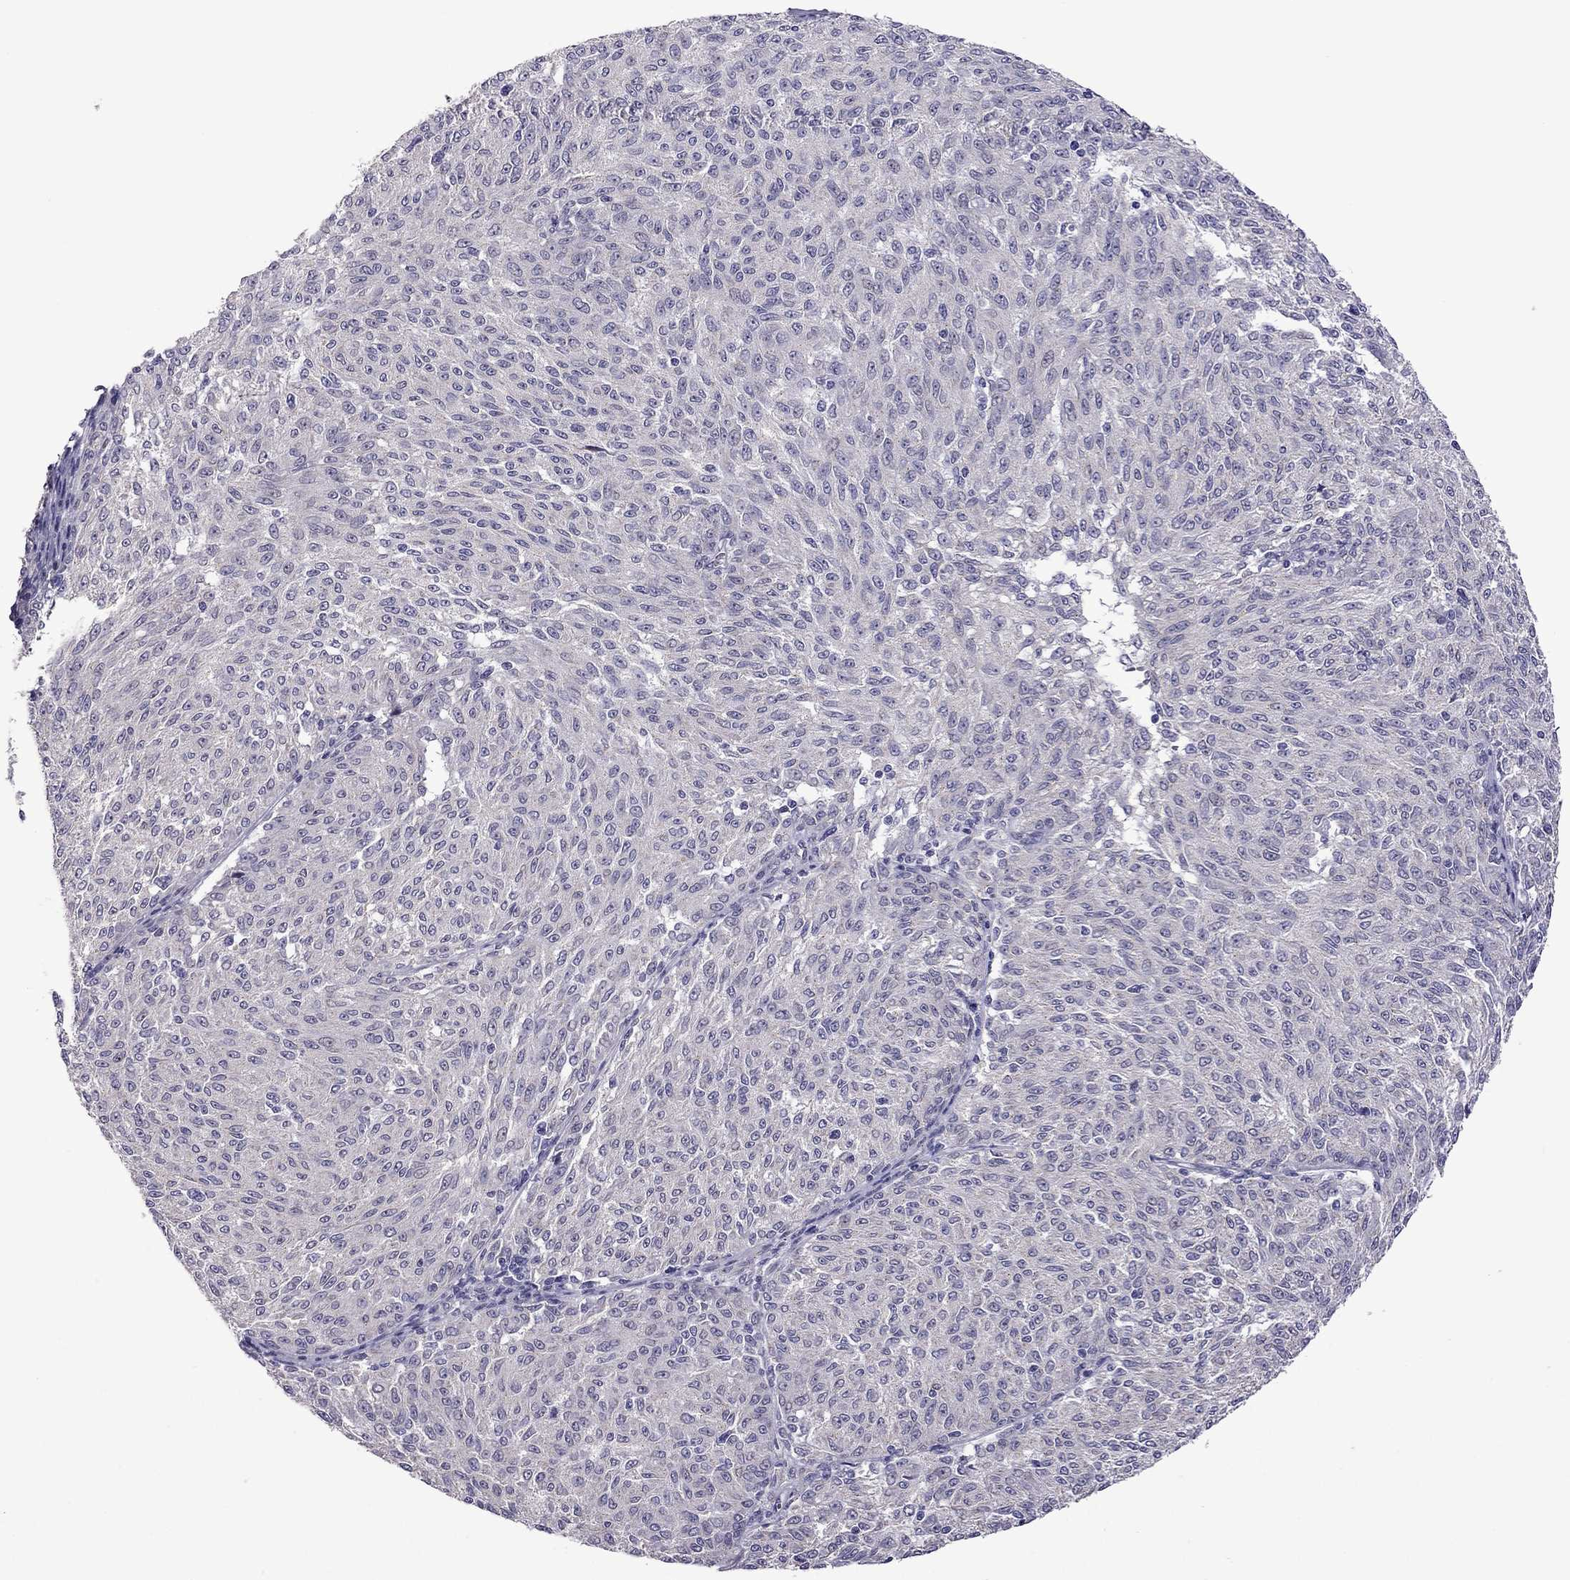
{"staining": {"intensity": "negative", "quantity": "none", "location": "none"}, "tissue": "melanoma", "cell_type": "Tumor cells", "image_type": "cancer", "snomed": [{"axis": "morphology", "description": "Malignant melanoma, NOS"}, {"axis": "topography", "description": "Skin"}], "caption": "Immunohistochemistry image of malignant melanoma stained for a protein (brown), which exhibits no expression in tumor cells.", "gene": "MYBPH", "patient": {"sex": "female", "age": 72}}